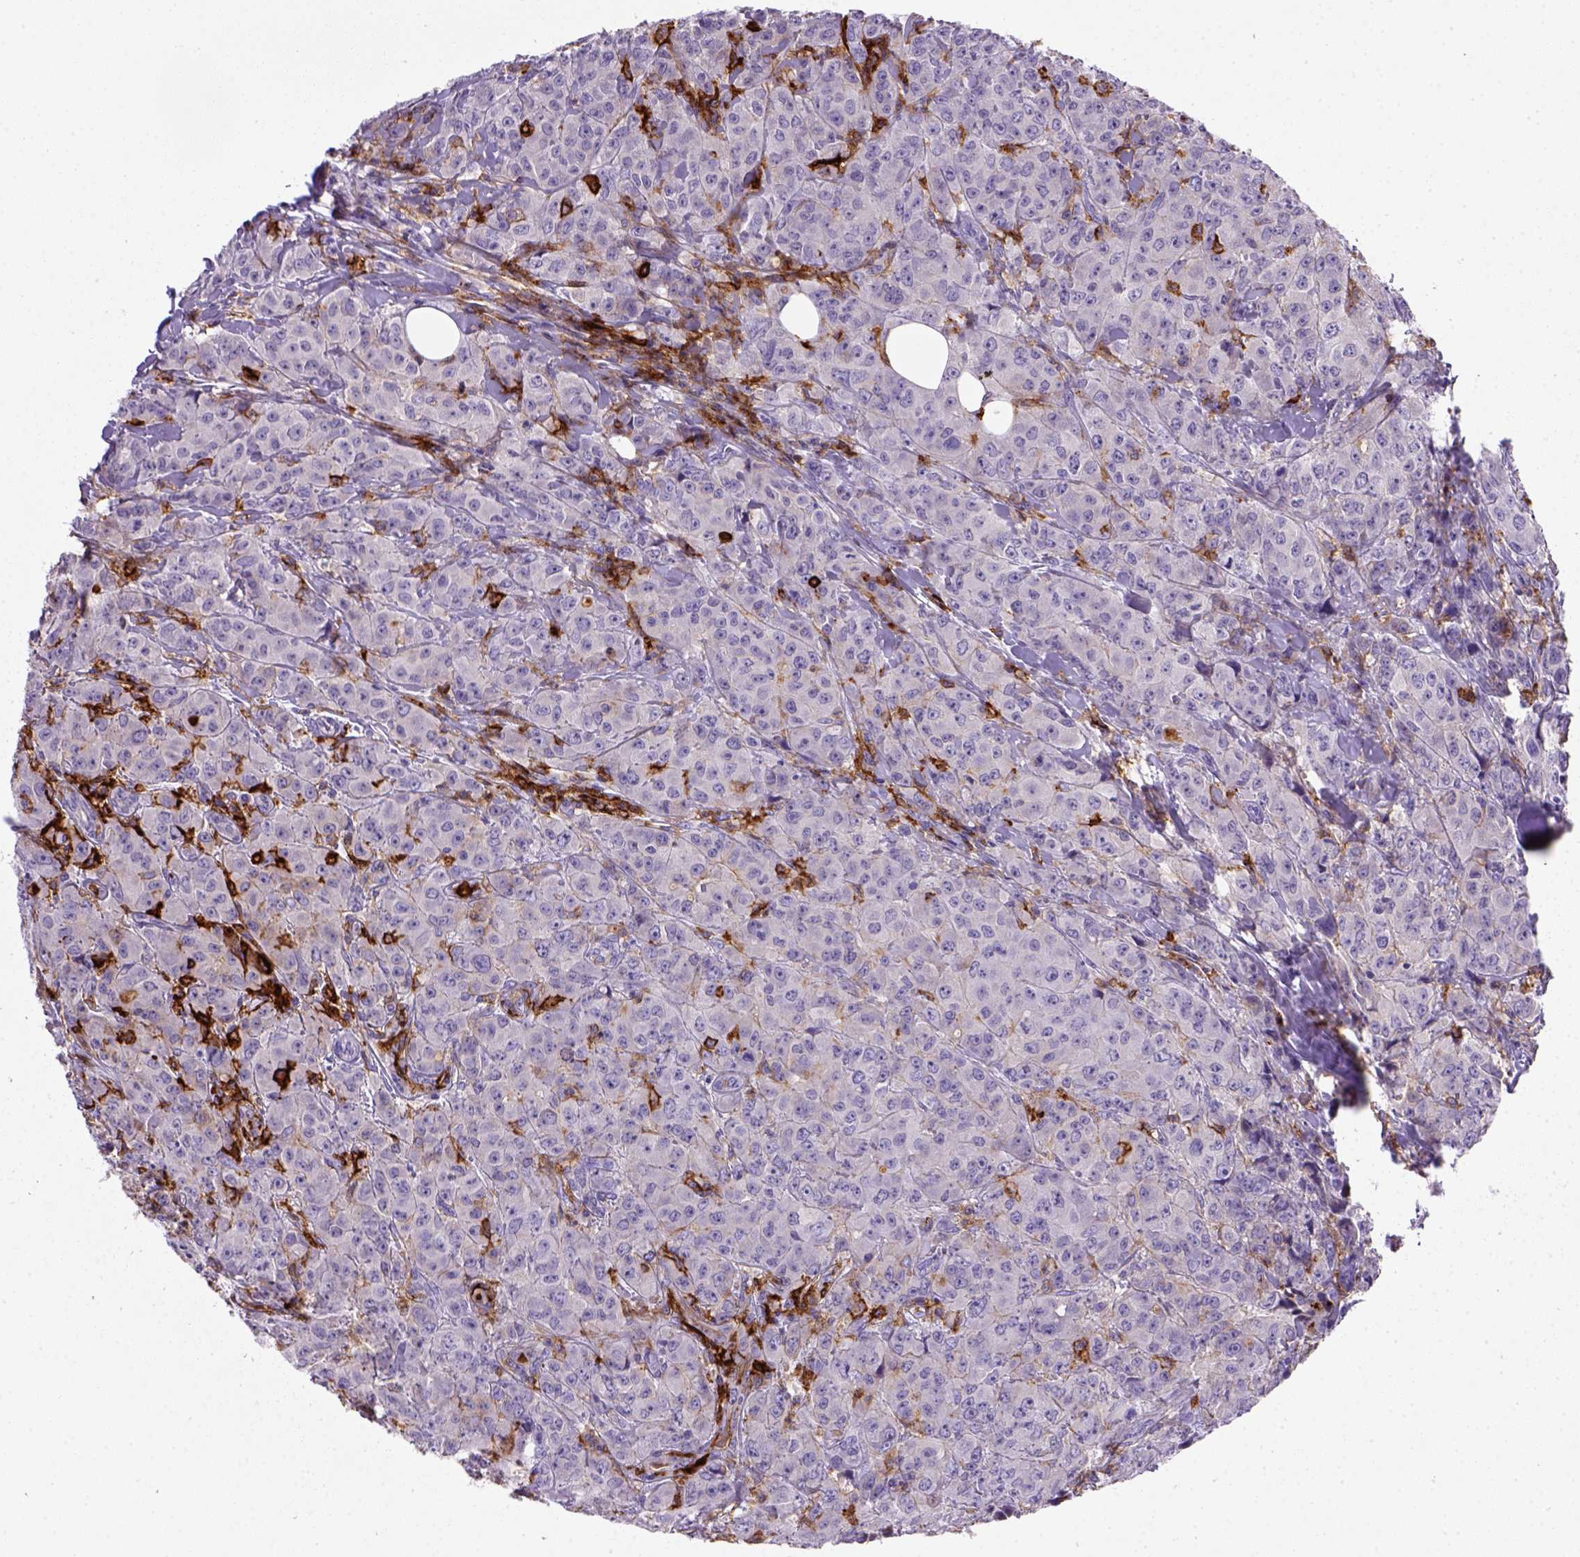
{"staining": {"intensity": "negative", "quantity": "none", "location": "none"}, "tissue": "breast cancer", "cell_type": "Tumor cells", "image_type": "cancer", "snomed": [{"axis": "morphology", "description": "Duct carcinoma"}, {"axis": "topography", "description": "Breast"}], "caption": "Breast cancer stained for a protein using immunohistochemistry (IHC) displays no expression tumor cells.", "gene": "CD14", "patient": {"sex": "female", "age": 43}}